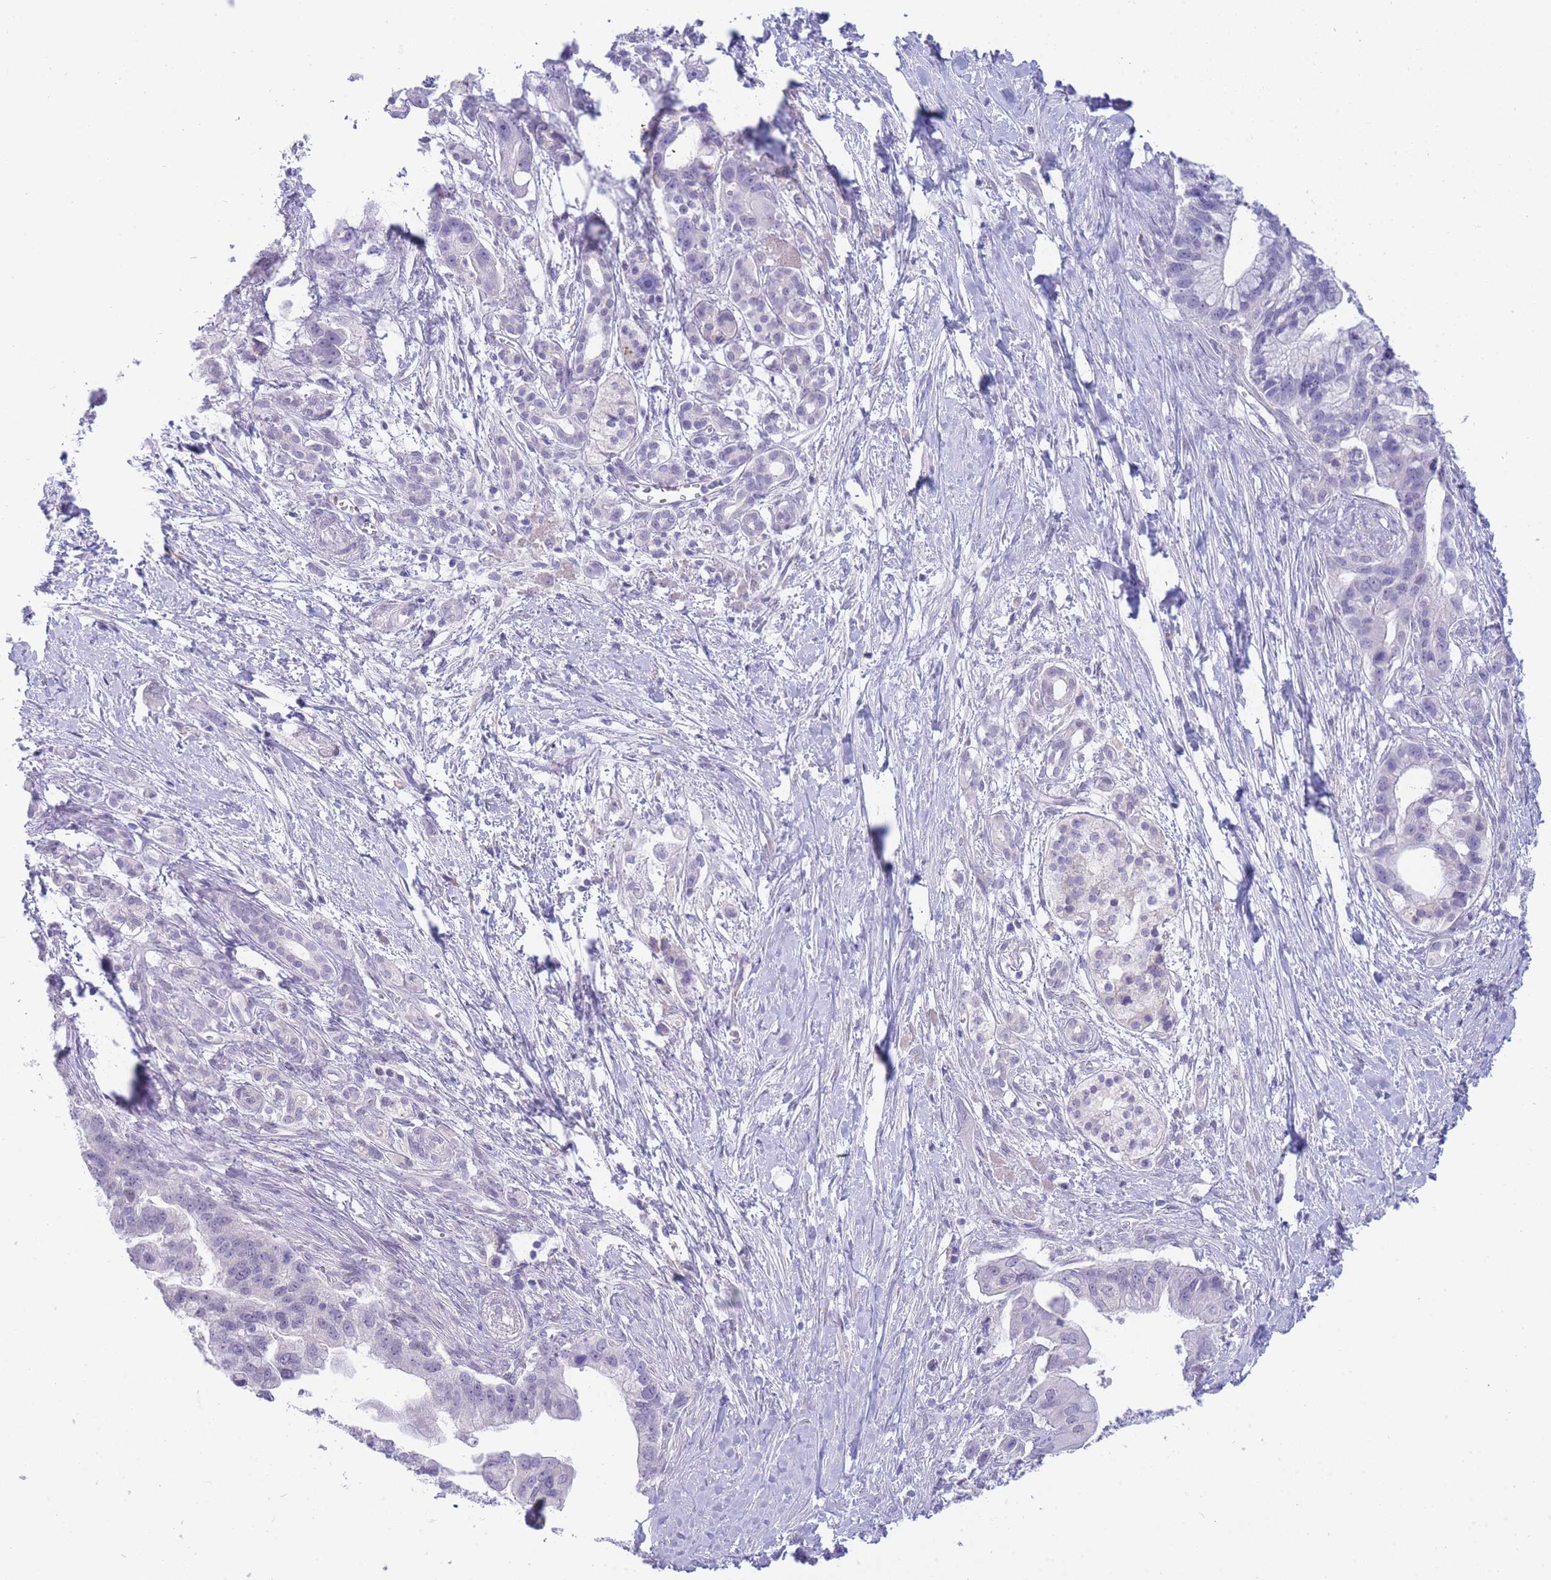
{"staining": {"intensity": "negative", "quantity": "none", "location": "none"}, "tissue": "pancreatic cancer", "cell_type": "Tumor cells", "image_type": "cancer", "snomed": [{"axis": "morphology", "description": "Adenocarcinoma, NOS"}, {"axis": "topography", "description": "Pancreas"}], "caption": "IHC of pancreatic cancer (adenocarcinoma) demonstrates no expression in tumor cells.", "gene": "PRR23B", "patient": {"sex": "male", "age": 68}}